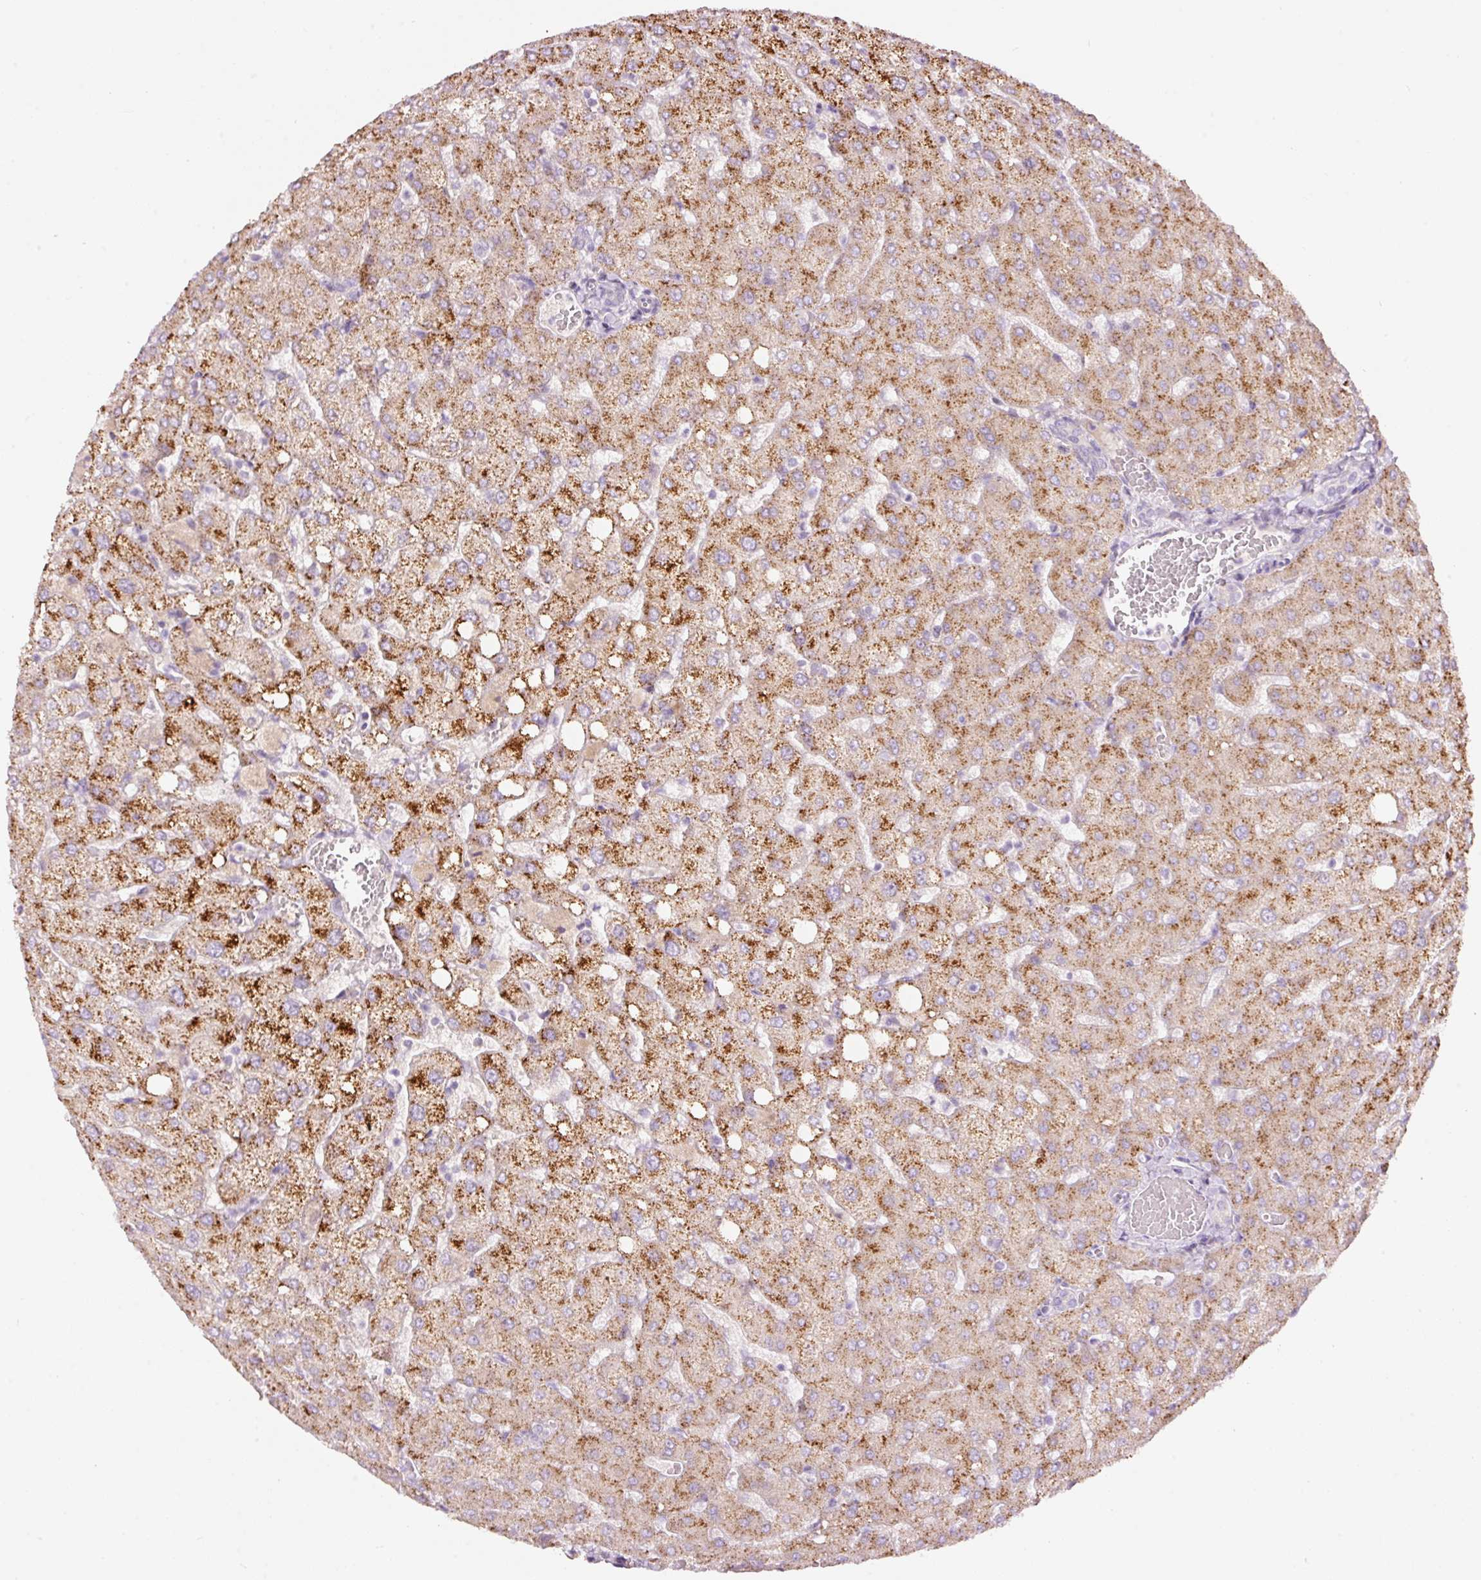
{"staining": {"intensity": "negative", "quantity": "none", "location": "none"}, "tissue": "liver", "cell_type": "Cholangiocytes", "image_type": "normal", "snomed": [{"axis": "morphology", "description": "Normal tissue, NOS"}, {"axis": "topography", "description": "Liver"}], "caption": "IHC of benign human liver shows no positivity in cholangiocytes.", "gene": "RSPO2", "patient": {"sex": "female", "age": 54}}